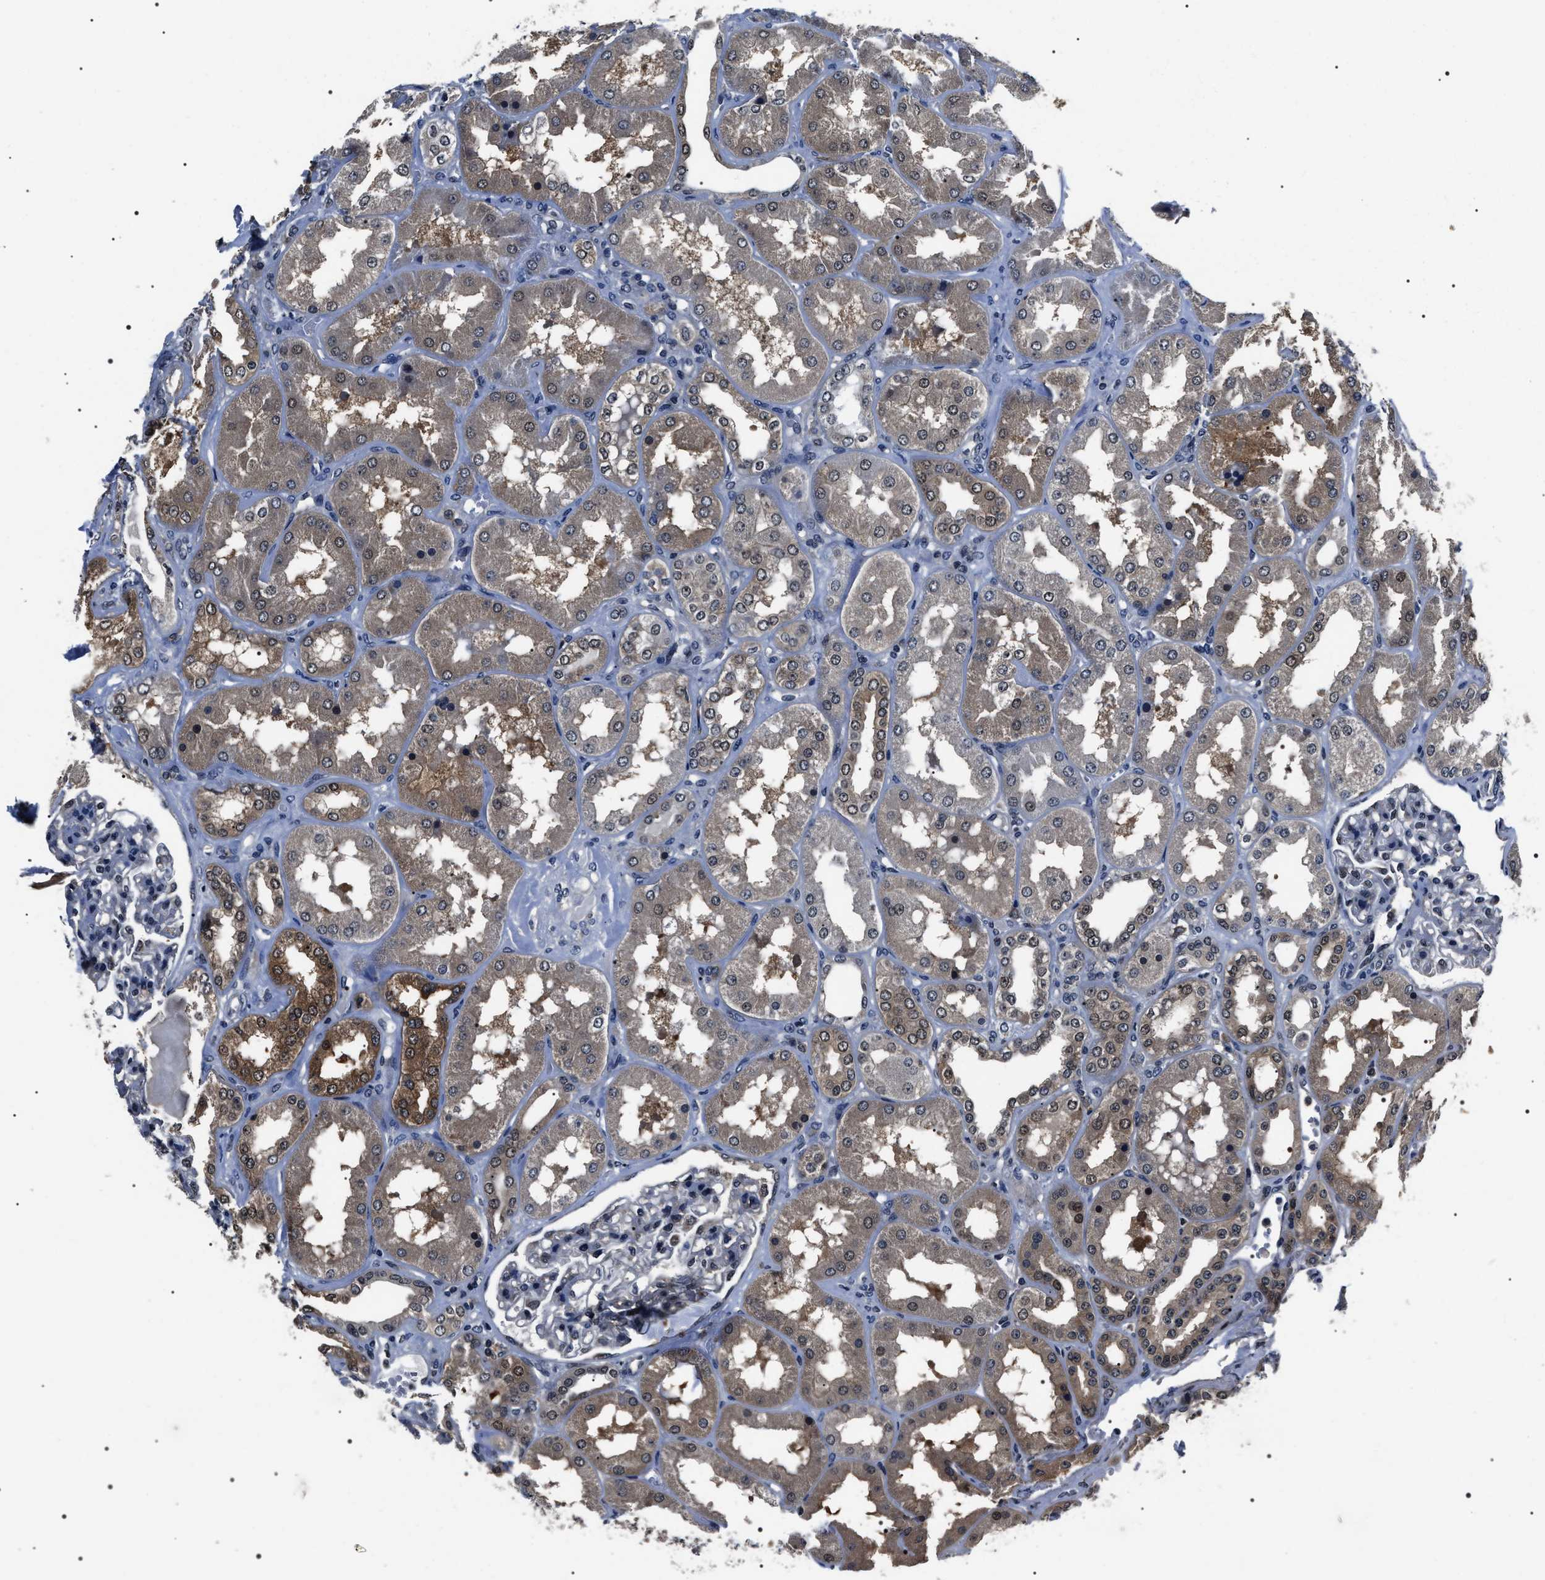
{"staining": {"intensity": "weak", "quantity": "<25%", "location": "nuclear"}, "tissue": "kidney", "cell_type": "Cells in glomeruli", "image_type": "normal", "snomed": [{"axis": "morphology", "description": "Normal tissue, NOS"}, {"axis": "topography", "description": "Kidney"}], "caption": "Immunohistochemistry (IHC) micrograph of benign kidney: kidney stained with DAB (3,3'-diaminobenzidine) displays no significant protein staining in cells in glomeruli. (Immunohistochemistry, brightfield microscopy, high magnification).", "gene": "SIPA1", "patient": {"sex": "female", "age": 56}}